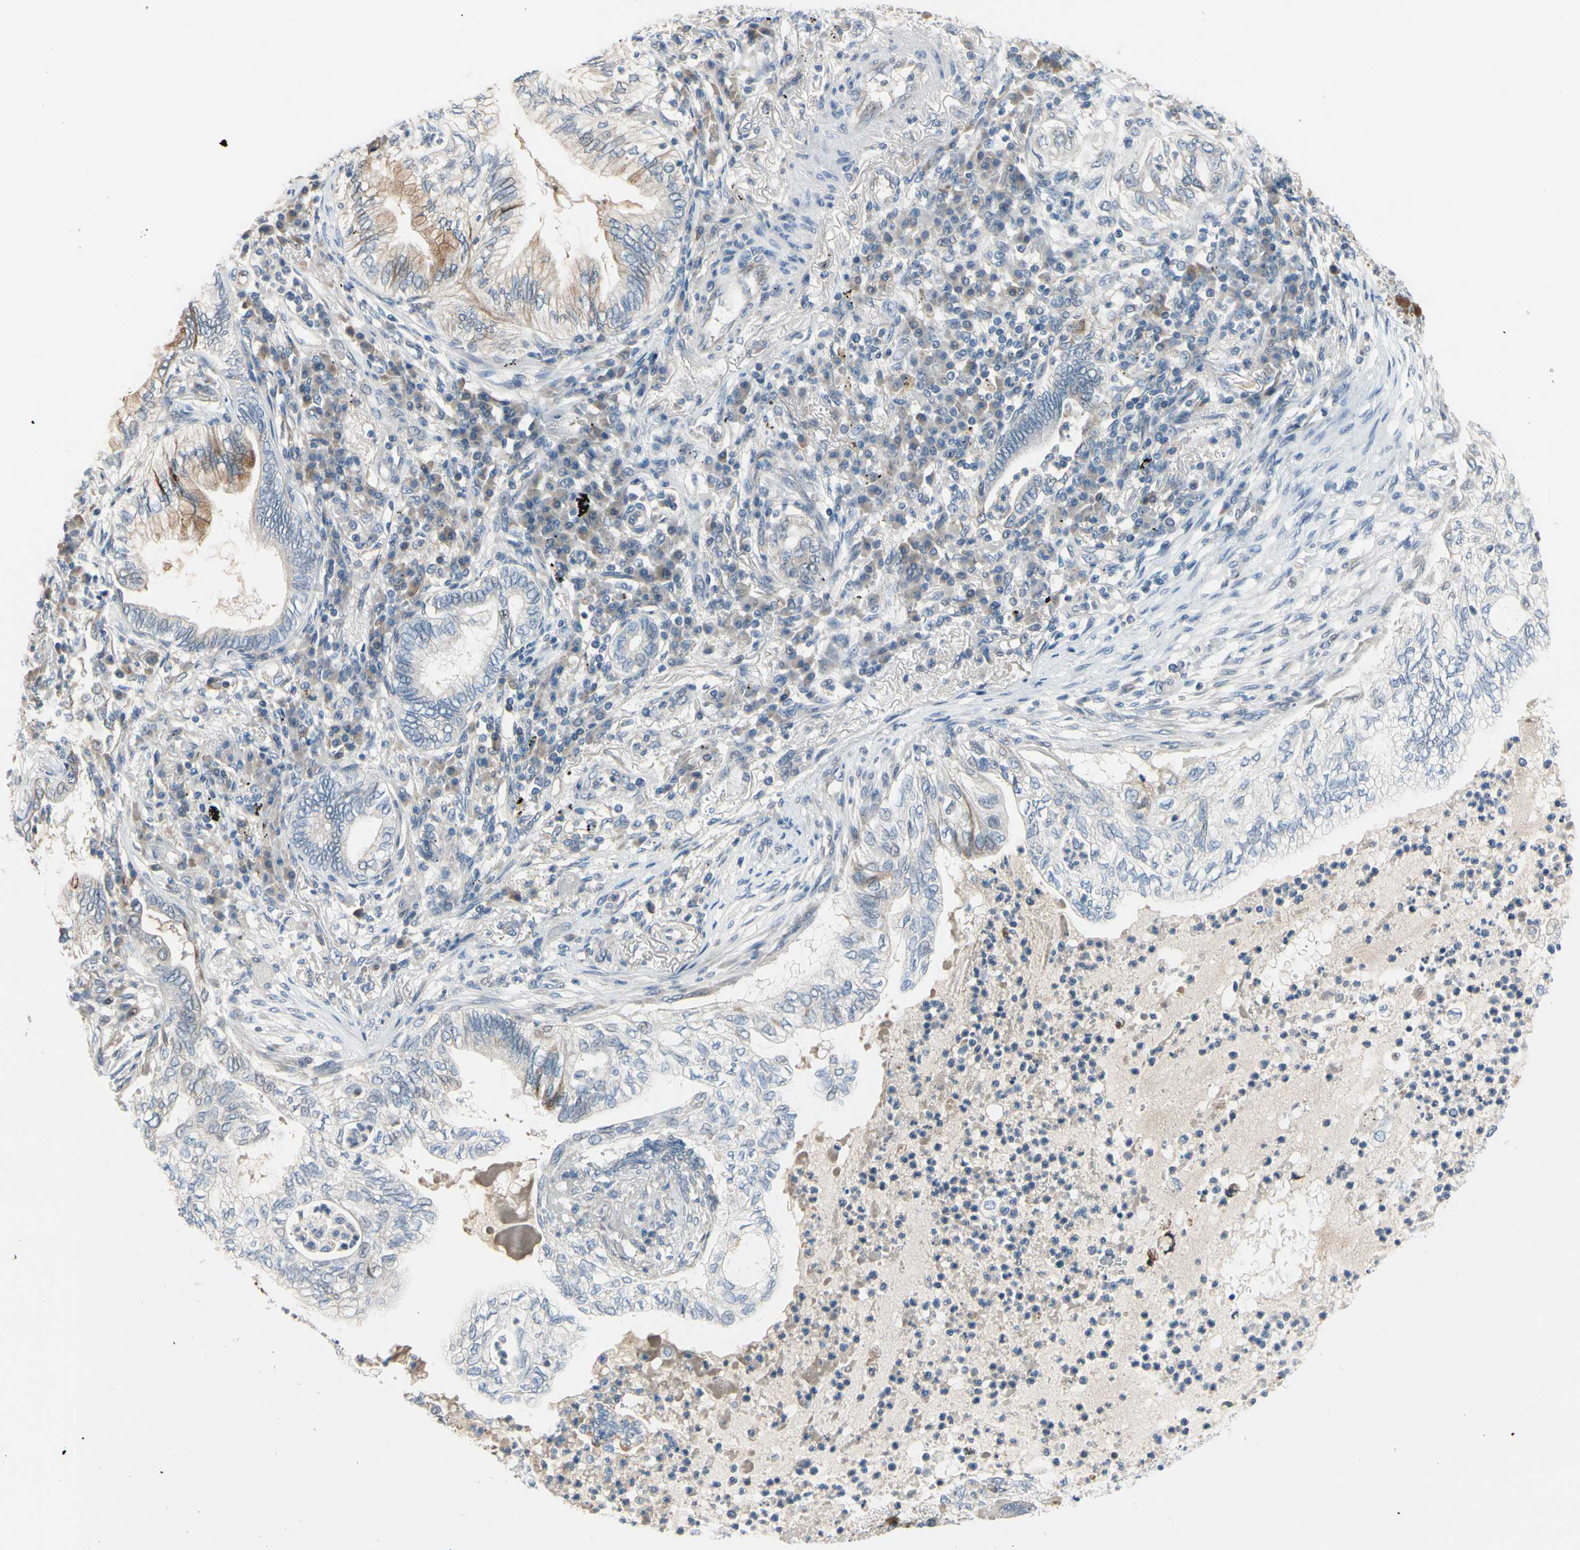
{"staining": {"intensity": "weak", "quantity": ">75%", "location": "cytoplasmic/membranous"}, "tissue": "lung cancer", "cell_type": "Tumor cells", "image_type": "cancer", "snomed": [{"axis": "morphology", "description": "Normal tissue, NOS"}, {"axis": "morphology", "description": "Adenocarcinoma, NOS"}, {"axis": "topography", "description": "Bronchus"}, {"axis": "topography", "description": "Lung"}], "caption": "Protein expression analysis of lung cancer (adenocarcinoma) demonstrates weak cytoplasmic/membranous staining in approximately >75% of tumor cells. (Brightfield microscopy of DAB IHC at high magnification).", "gene": "CFAP36", "patient": {"sex": "female", "age": 70}}